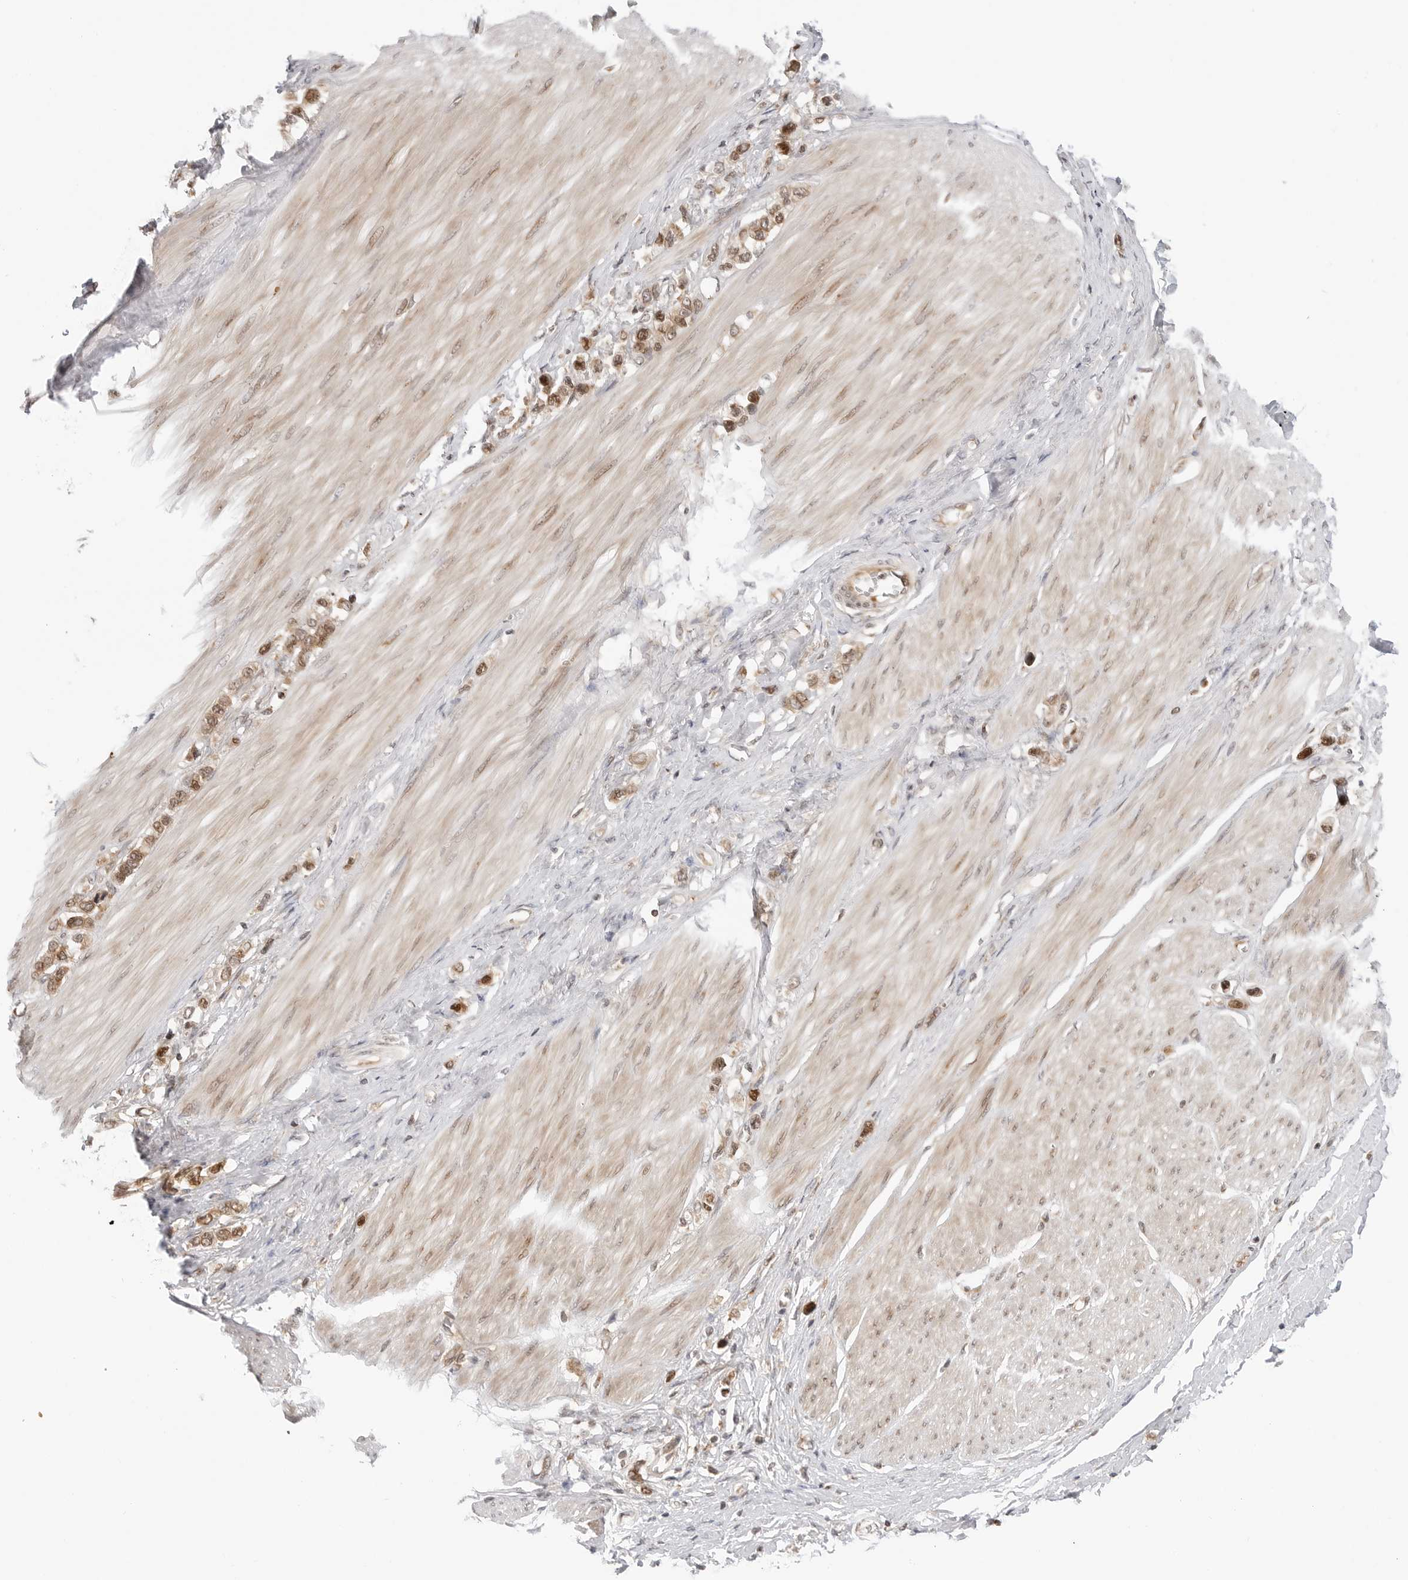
{"staining": {"intensity": "moderate", "quantity": ">75%", "location": "cytoplasmic/membranous,nuclear"}, "tissue": "stomach cancer", "cell_type": "Tumor cells", "image_type": "cancer", "snomed": [{"axis": "morphology", "description": "Adenocarcinoma, NOS"}, {"axis": "topography", "description": "Stomach"}], "caption": "There is medium levels of moderate cytoplasmic/membranous and nuclear positivity in tumor cells of stomach cancer, as demonstrated by immunohistochemical staining (brown color).", "gene": "TIPRL", "patient": {"sex": "female", "age": 65}}